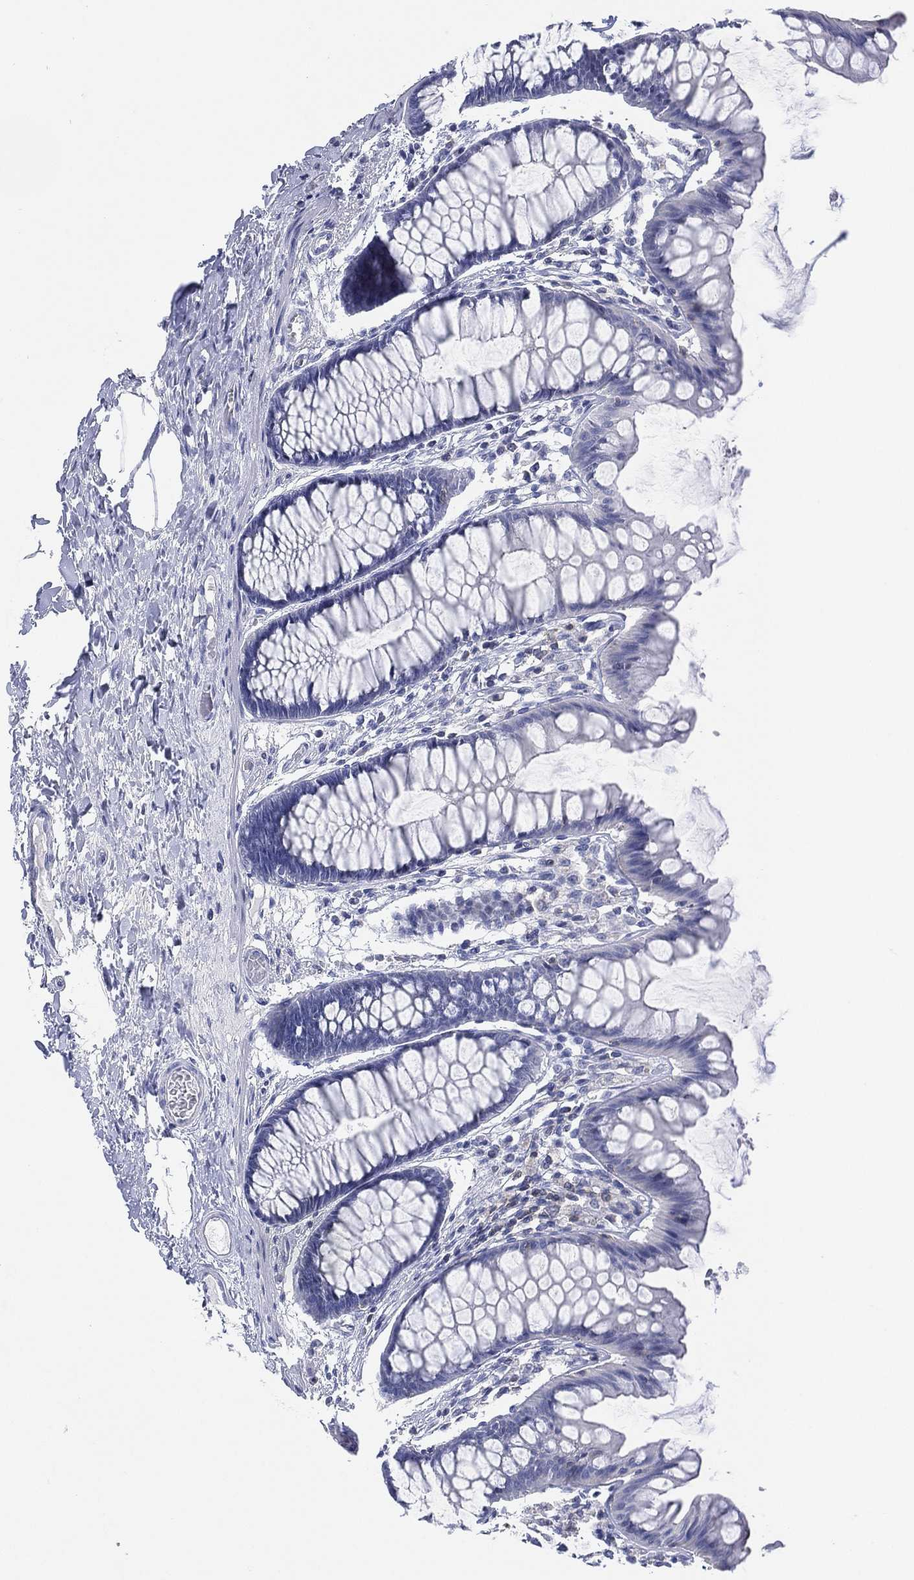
{"staining": {"intensity": "negative", "quantity": "none", "location": "none"}, "tissue": "colon", "cell_type": "Endothelial cells", "image_type": "normal", "snomed": [{"axis": "morphology", "description": "Normal tissue, NOS"}, {"axis": "topography", "description": "Colon"}], "caption": "Benign colon was stained to show a protein in brown. There is no significant staining in endothelial cells. Nuclei are stained in blue.", "gene": "SEPTIN1", "patient": {"sex": "female", "age": 65}}